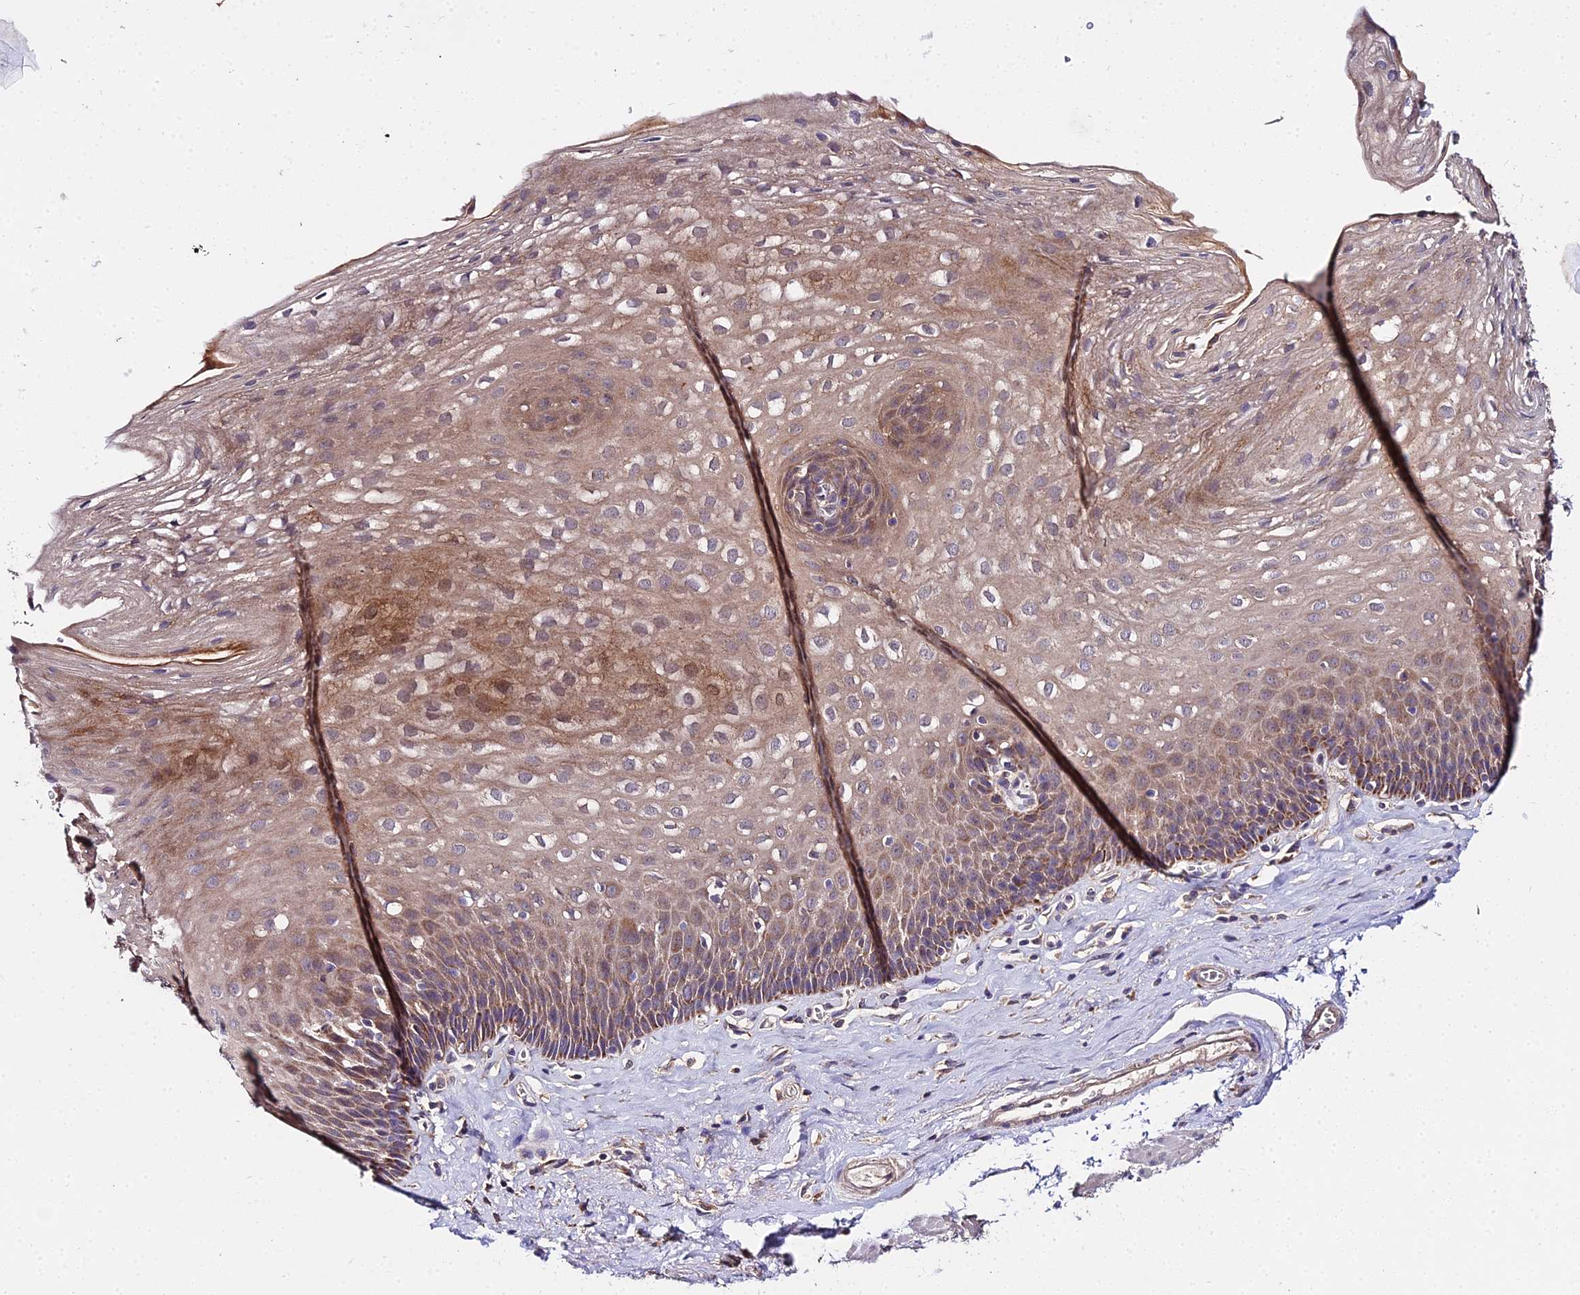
{"staining": {"intensity": "moderate", "quantity": ">75%", "location": "cytoplasmic/membranous"}, "tissue": "esophagus", "cell_type": "Squamous epithelial cells", "image_type": "normal", "snomed": [{"axis": "morphology", "description": "Normal tissue, NOS"}, {"axis": "topography", "description": "Esophagus"}], "caption": "Esophagus stained with a brown dye demonstrates moderate cytoplasmic/membranous positive positivity in about >75% of squamous epithelial cells.", "gene": "ZBED8", "patient": {"sex": "female", "age": 66}}